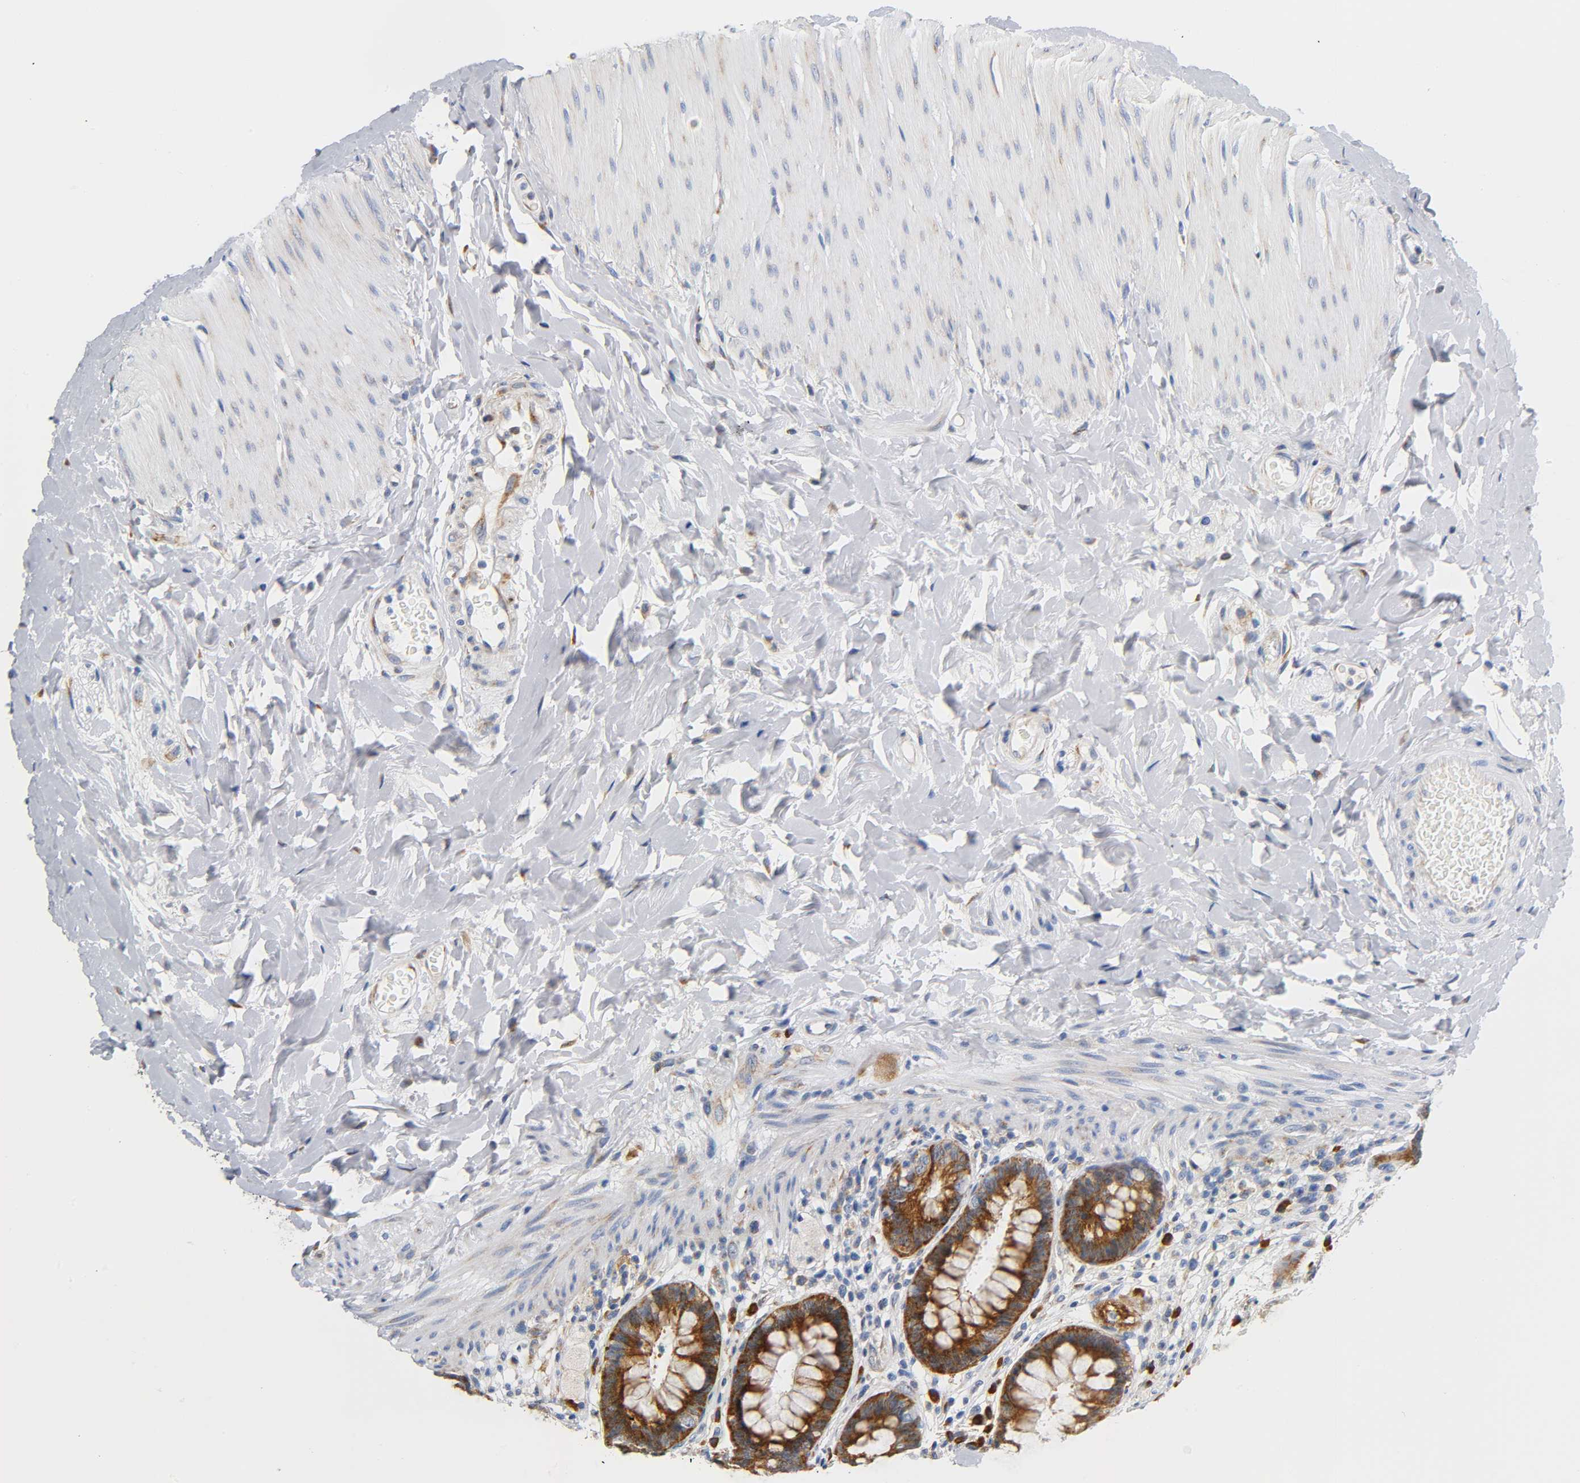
{"staining": {"intensity": "strong", "quantity": ">75%", "location": "cytoplasmic/membranous"}, "tissue": "rectum", "cell_type": "Glandular cells", "image_type": "normal", "snomed": [{"axis": "morphology", "description": "Normal tissue, NOS"}, {"axis": "topography", "description": "Rectum"}], "caption": "DAB immunohistochemical staining of benign rectum shows strong cytoplasmic/membranous protein staining in approximately >75% of glandular cells.", "gene": "REL", "patient": {"sex": "female", "age": 46}}